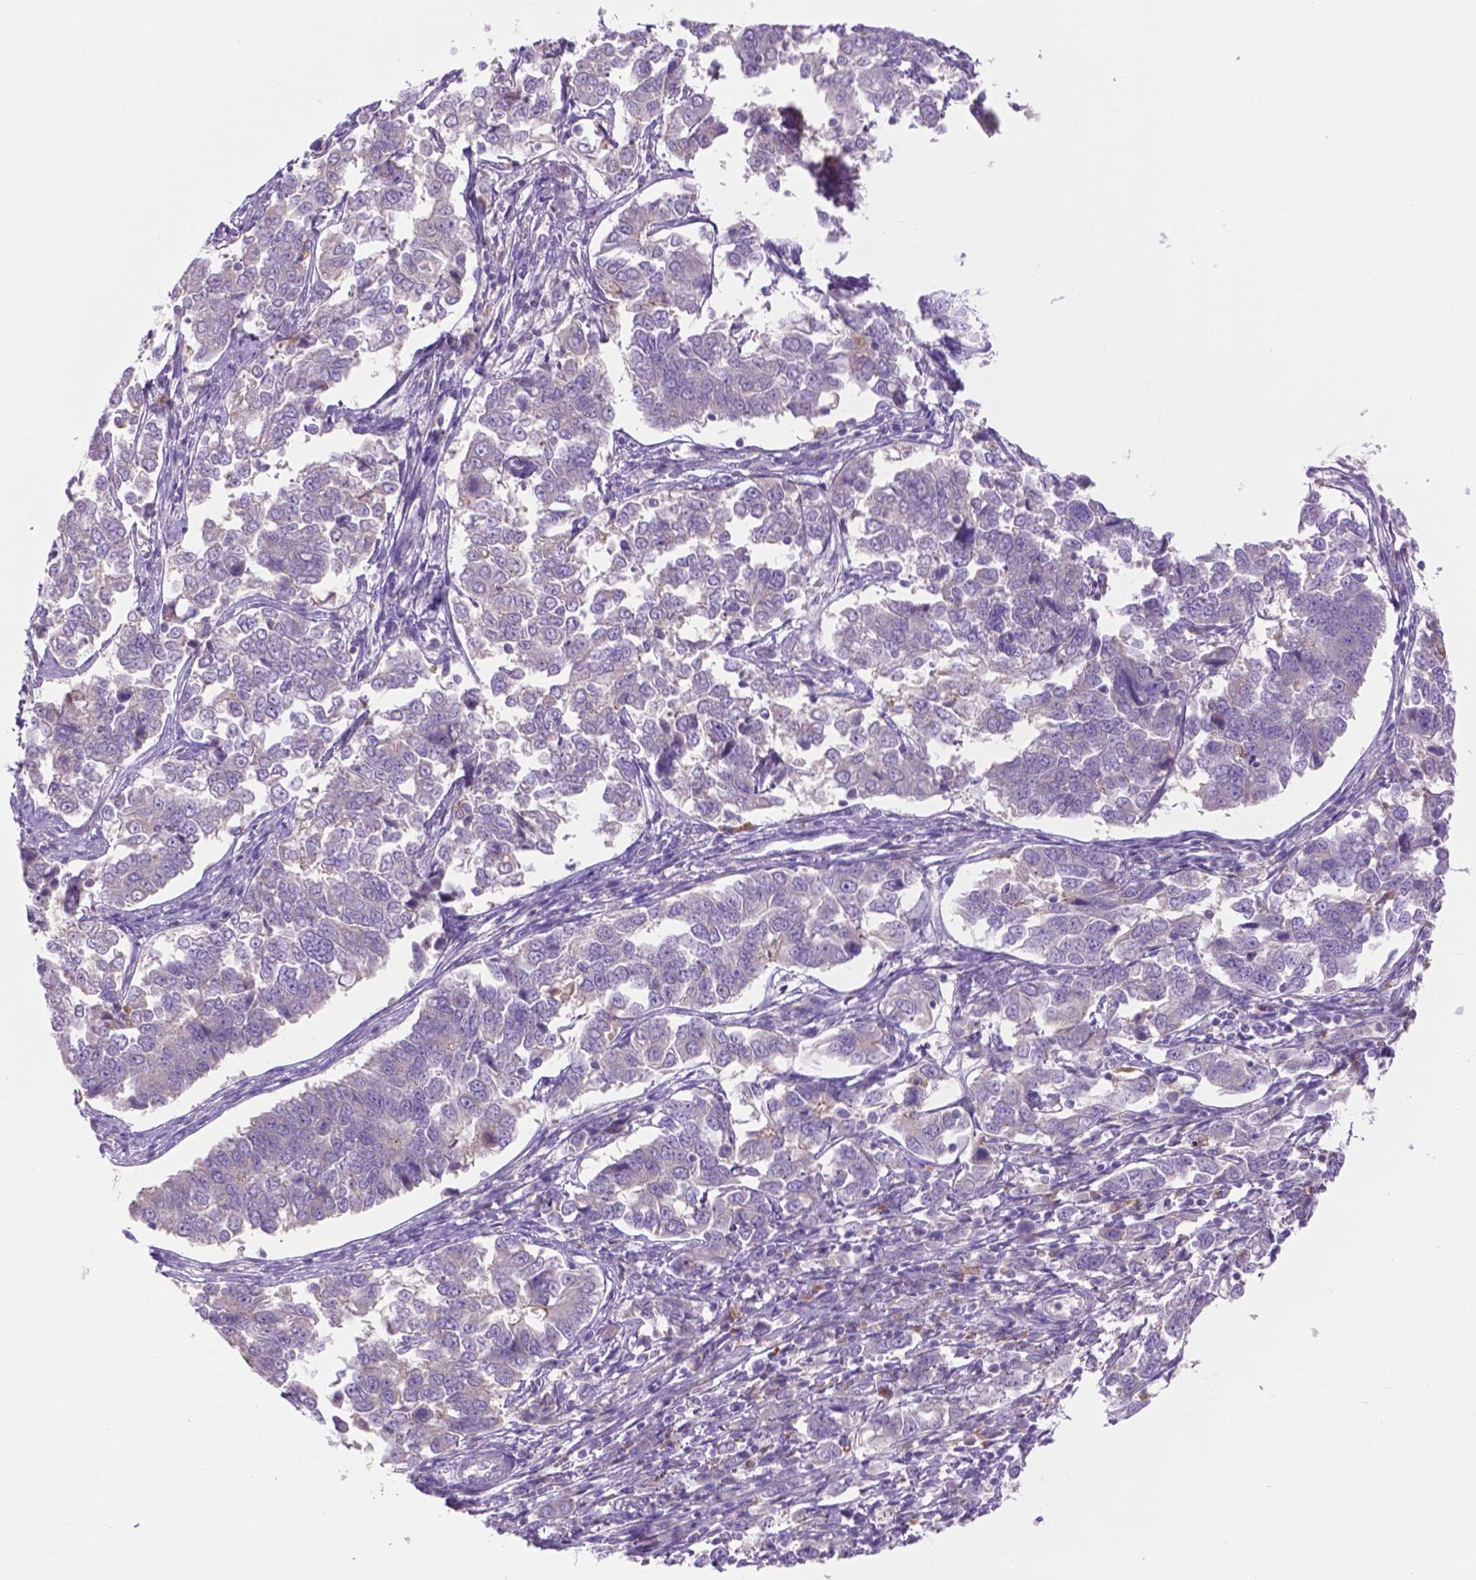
{"staining": {"intensity": "negative", "quantity": "none", "location": "none"}, "tissue": "endometrial cancer", "cell_type": "Tumor cells", "image_type": "cancer", "snomed": [{"axis": "morphology", "description": "Adenocarcinoma, NOS"}, {"axis": "topography", "description": "Endometrium"}], "caption": "Endometrial adenocarcinoma was stained to show a protein in brown. There is no significant expression in tumor cells.", "gene": "CDH7", "patient": {"sex": "female", "age": 43}}